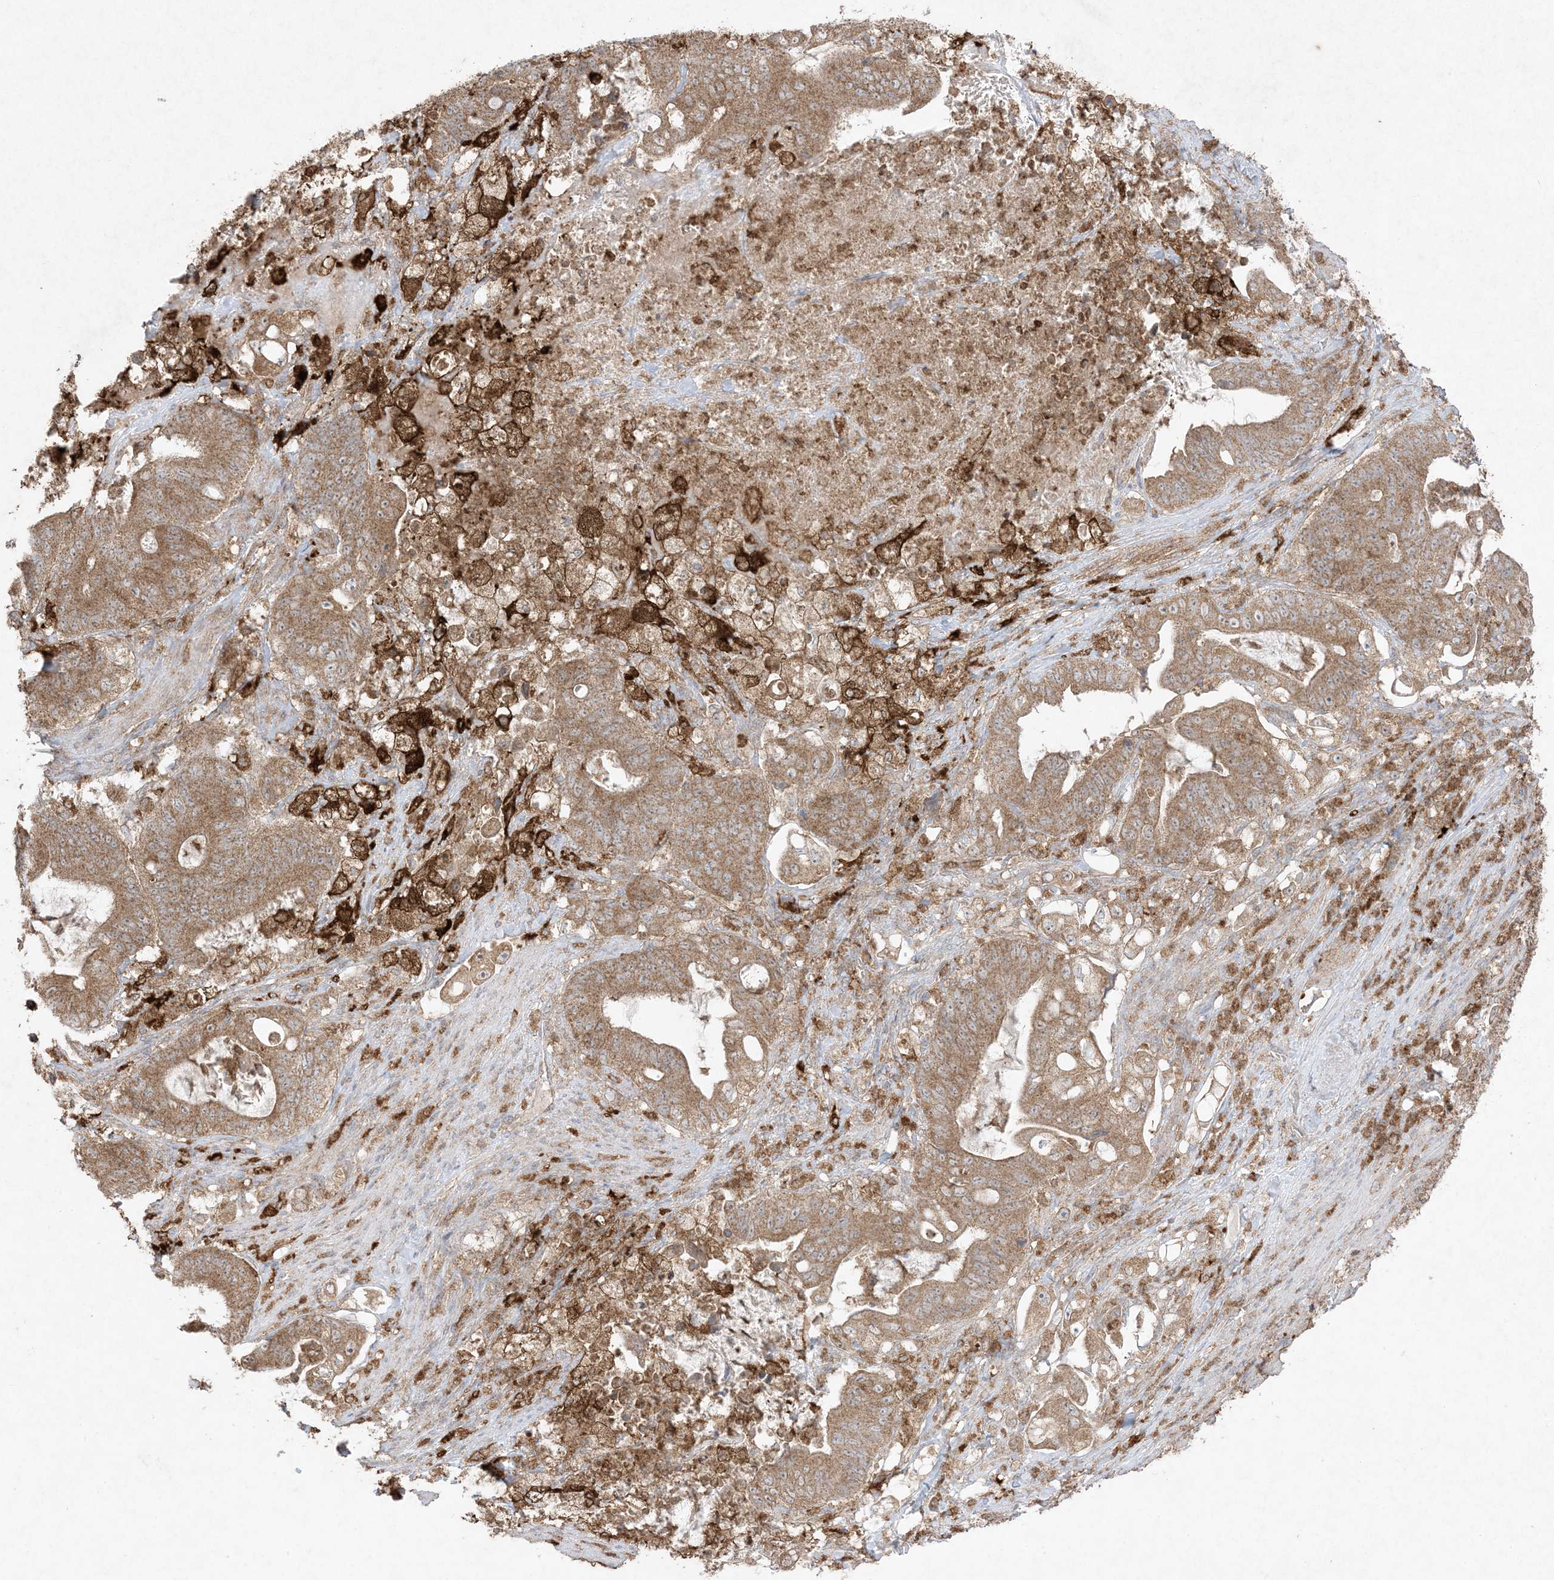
{"staining": {"intensity": "moderate", "quantity": ">75%", "location": "cytoplasmic/membranous"}, "tissue": "stomach cancer", "cell_type": "Tumor cells", "image_type": "cancer", "snomed": [{"axis": "morphology", "description": "Adenocarcinoma, NOS"}, {"axis": "topography", "description": "Stomach"}], "caption": "Human stomach cancer stained with a protein marker demonstrates moderate staining in tumor cells.", "gene": "UBE2C", "patient": {"sex": "female", "age": 73}}